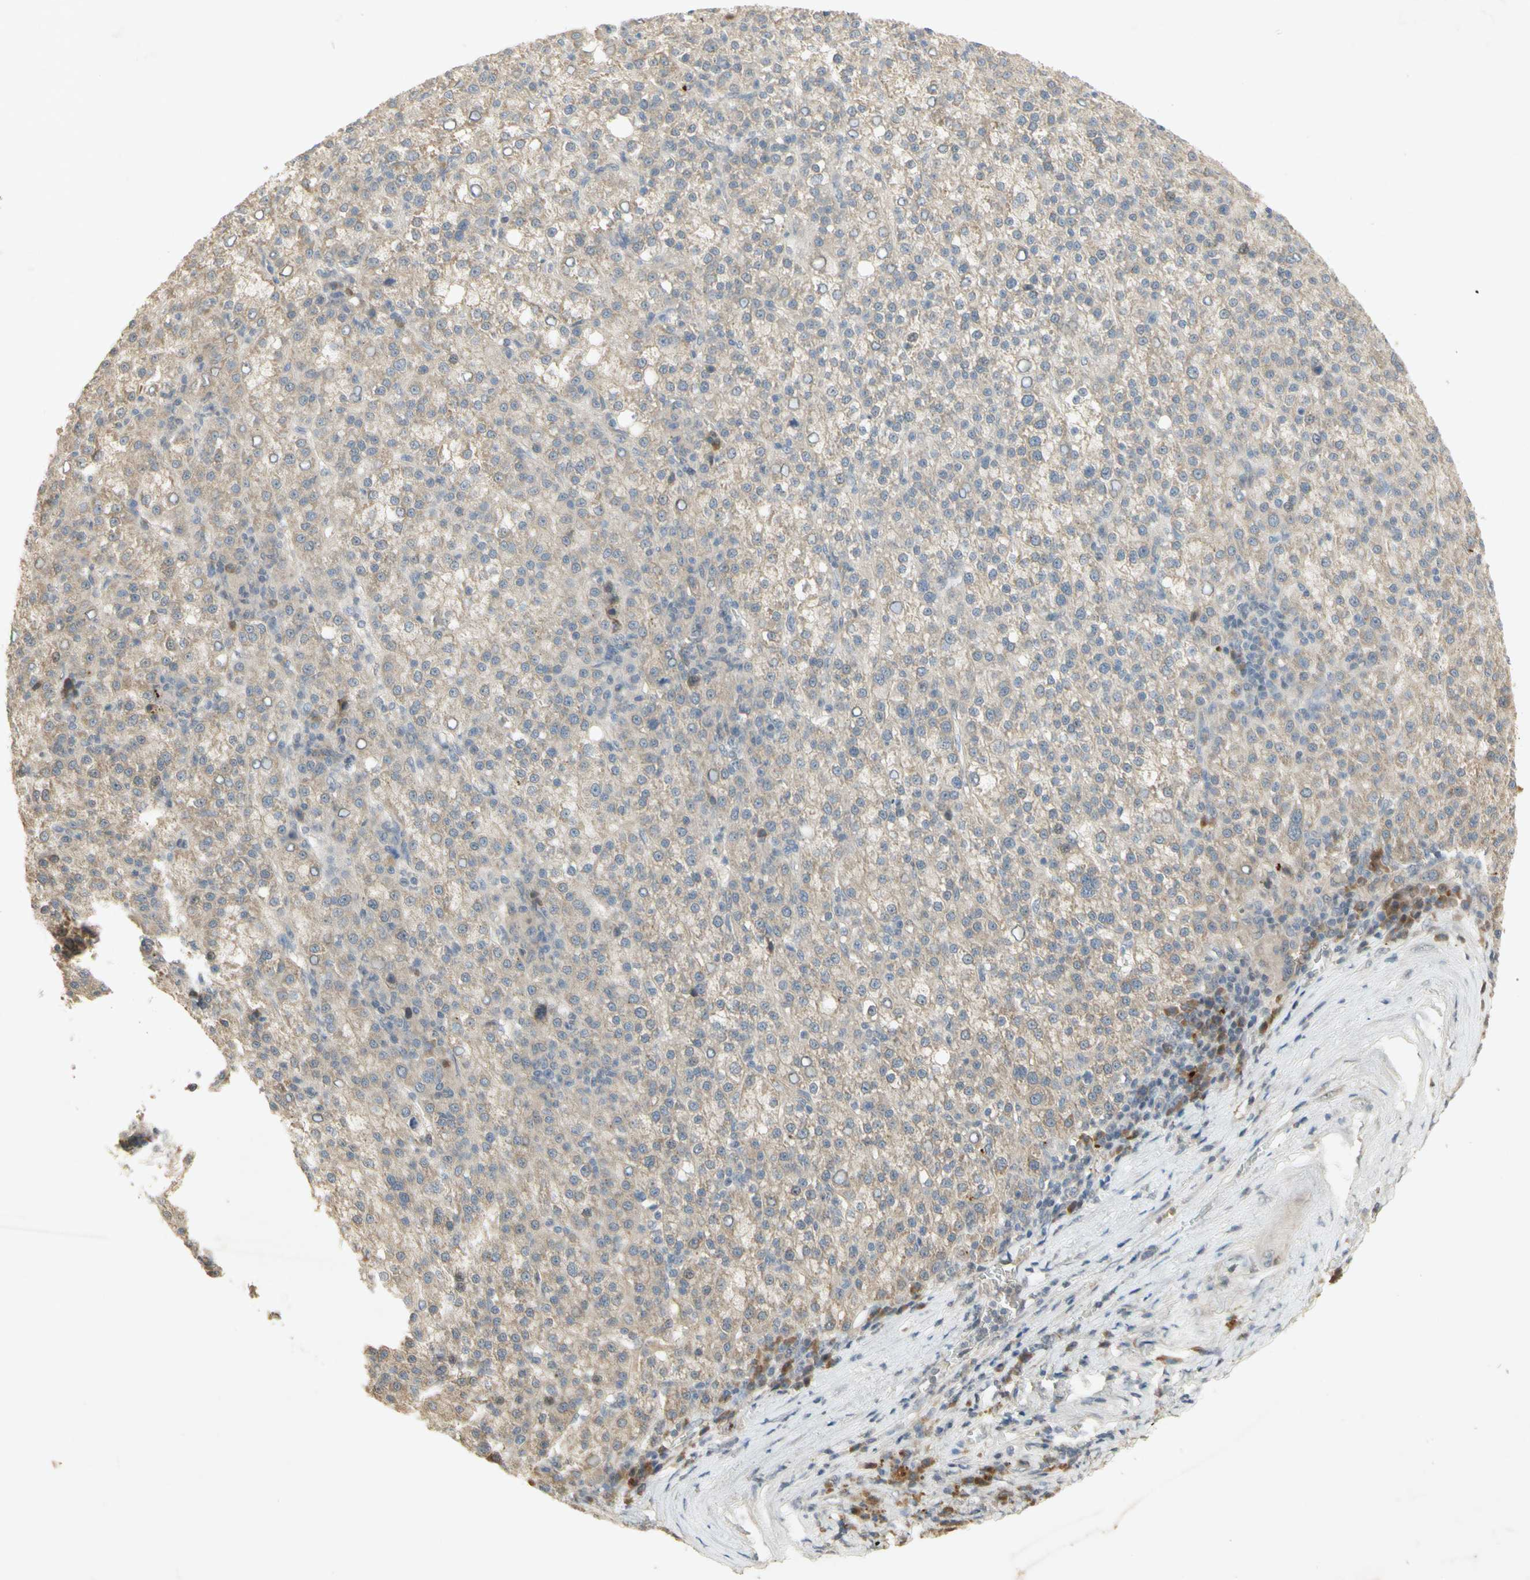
{"staining": {"intensity": "weak", "quantity": "<25%", "location": "cytoplasmic/membranous"}, "tissue": "liver cancer", "cell_type": "Tumor cells", "image_type": "cancer", "snomed": [{"axis": "morphology", "description": "Carcinoma, Hepatocellular, NOS"}, {"axis": "topography", "description": "Liver"}], "caption": "The photomicrograph shows no significant expression in tumor cells of liver cancer. Brightfield microscopy of immunohistochemistry (IHC) stained with DAB (brown) and hematoxylin (blue), captured at high magnification.", "gene": "NRG4", "patient": {"sex": "female", "age": 58}}